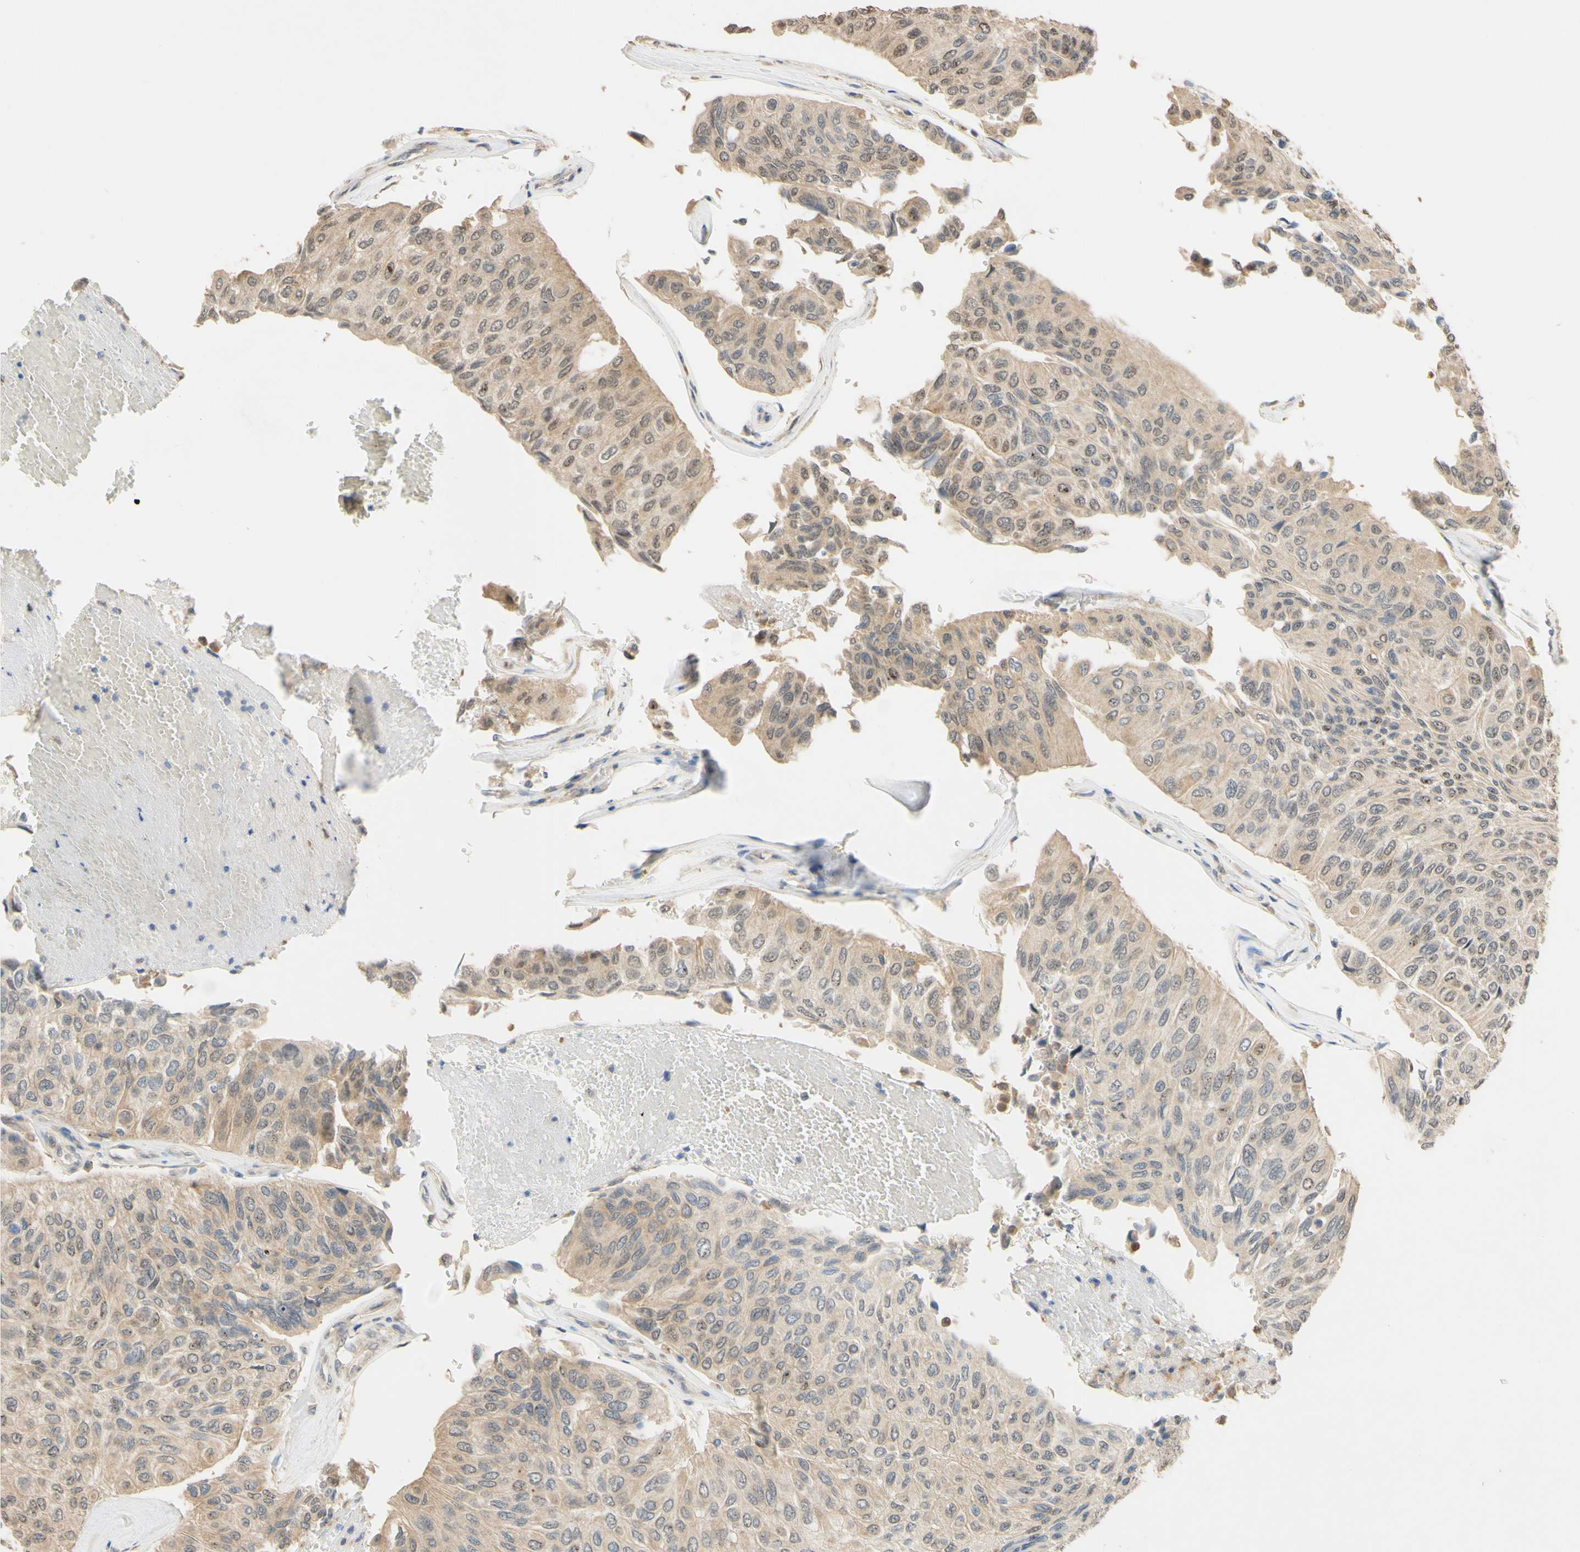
{"staining": {"intensity": "weak", "quantity": "25%-75%", "location": "cytoplasmic/membranous"}, "tissue": "urothelial cancer", "cell_type": "Tumor cells", "image_type": "cancer", "snomed": [{"axis": "morphology", "description": "Urothelial carcinoma, High grade"}, {"axis": "topography", "description": "Urinary bladder"}], "caption": "The image exhibits immunohistochemical staining of high-grade urothelial carcinoma. There is weak cytoplasmic/membranous staining is present in approximately 25%-75% of tumor cells.", "gene": "SMIM19", "patient": {"sex": "male", "age": 66}}